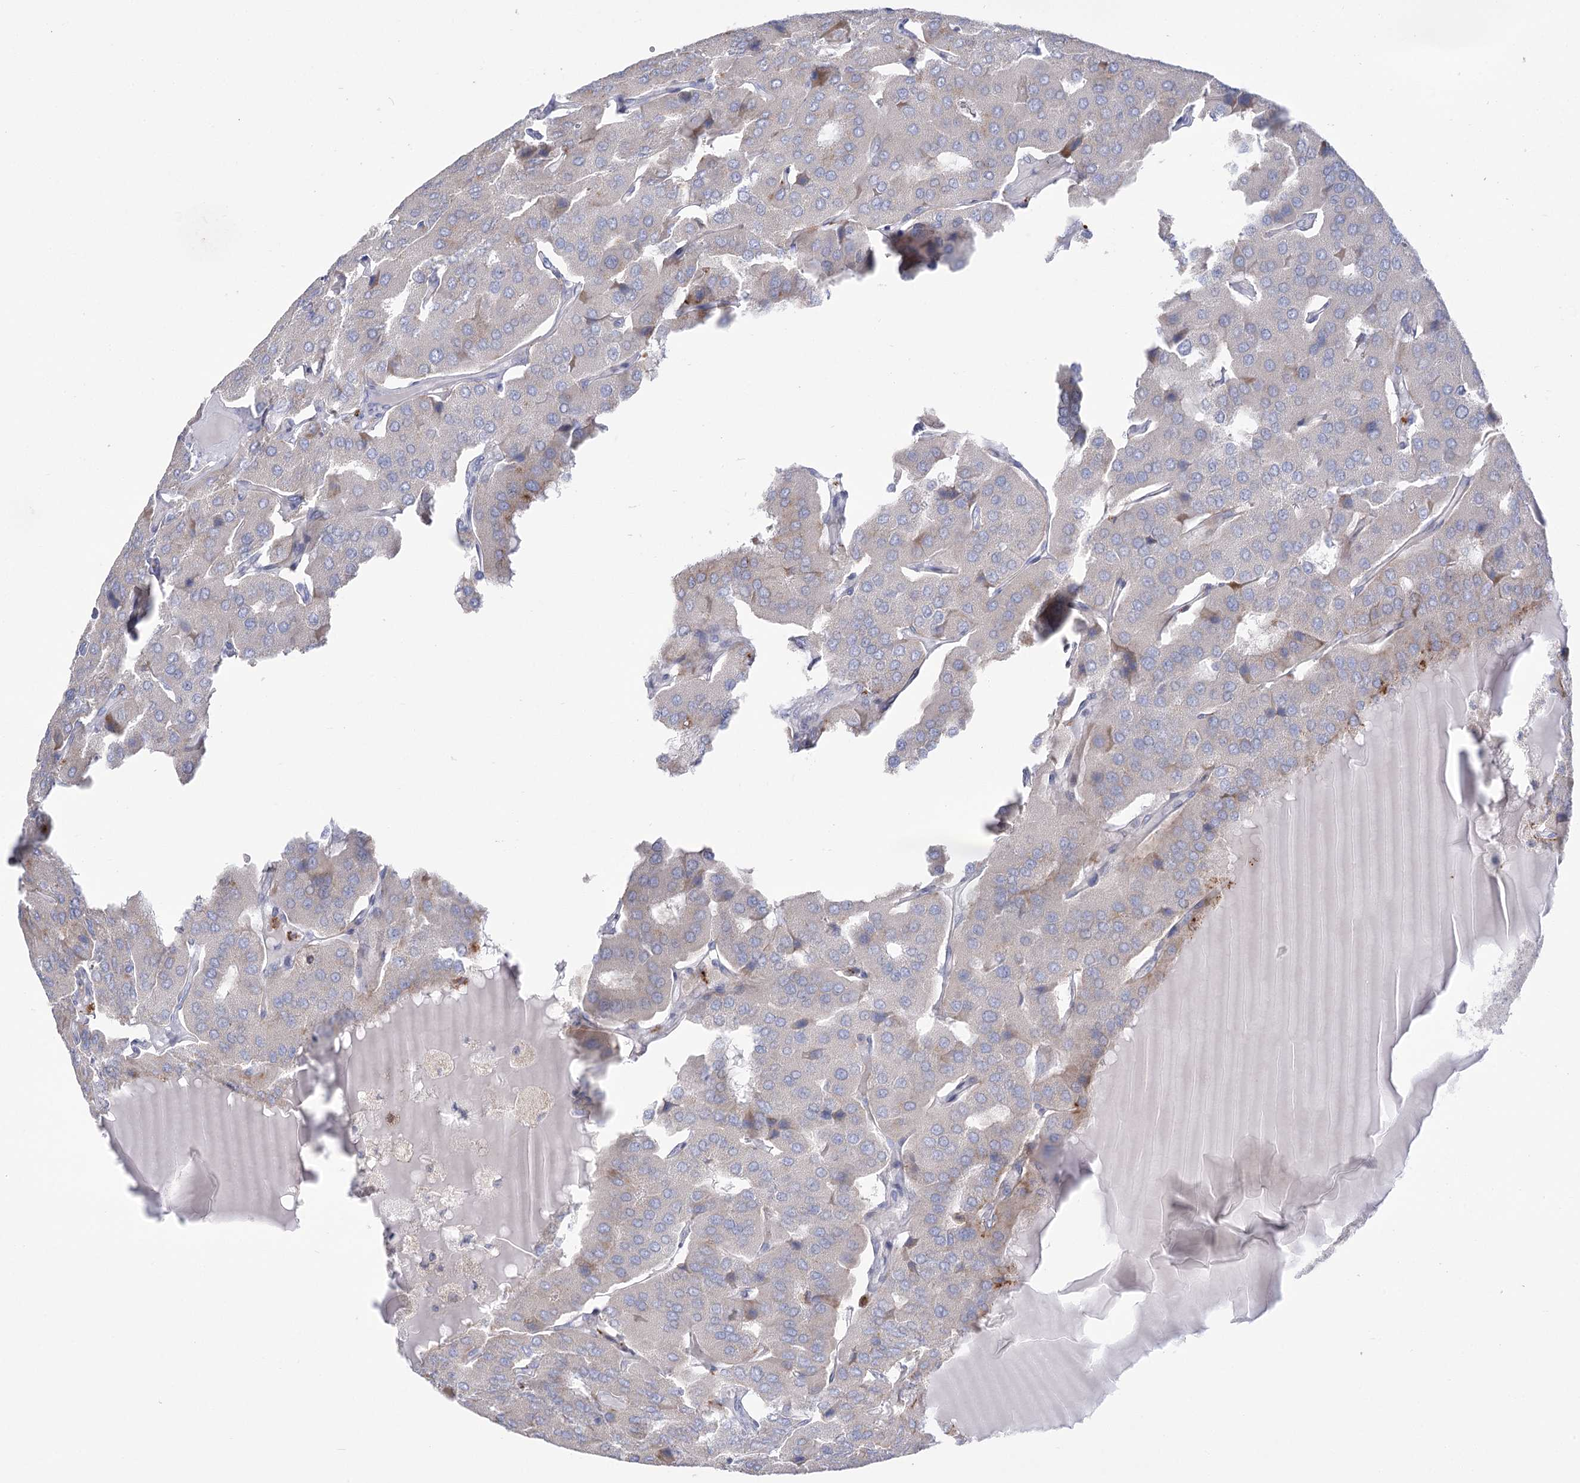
{"staining": {"intensity": "negative", "quantity": "none", "location": "none"}, "tissue": "parathyroid gland", "cell_type": "Glandular cells", "image_type": "normal", "snomed": [{"axis": "morphology", "description": "Normal tissue, NOS"}, {"axis": "morphology", "description": "Adenoma, NOS"}, {"axis": "topography", "description": "Parathyroid gland"}], "caption": "Immunohistochemical staining of unremarkable human parathyroid gland reveals no significant positivity in glandular cells.", "gene": "SIAE", "patient": {"sex": "female", "age": 86}}